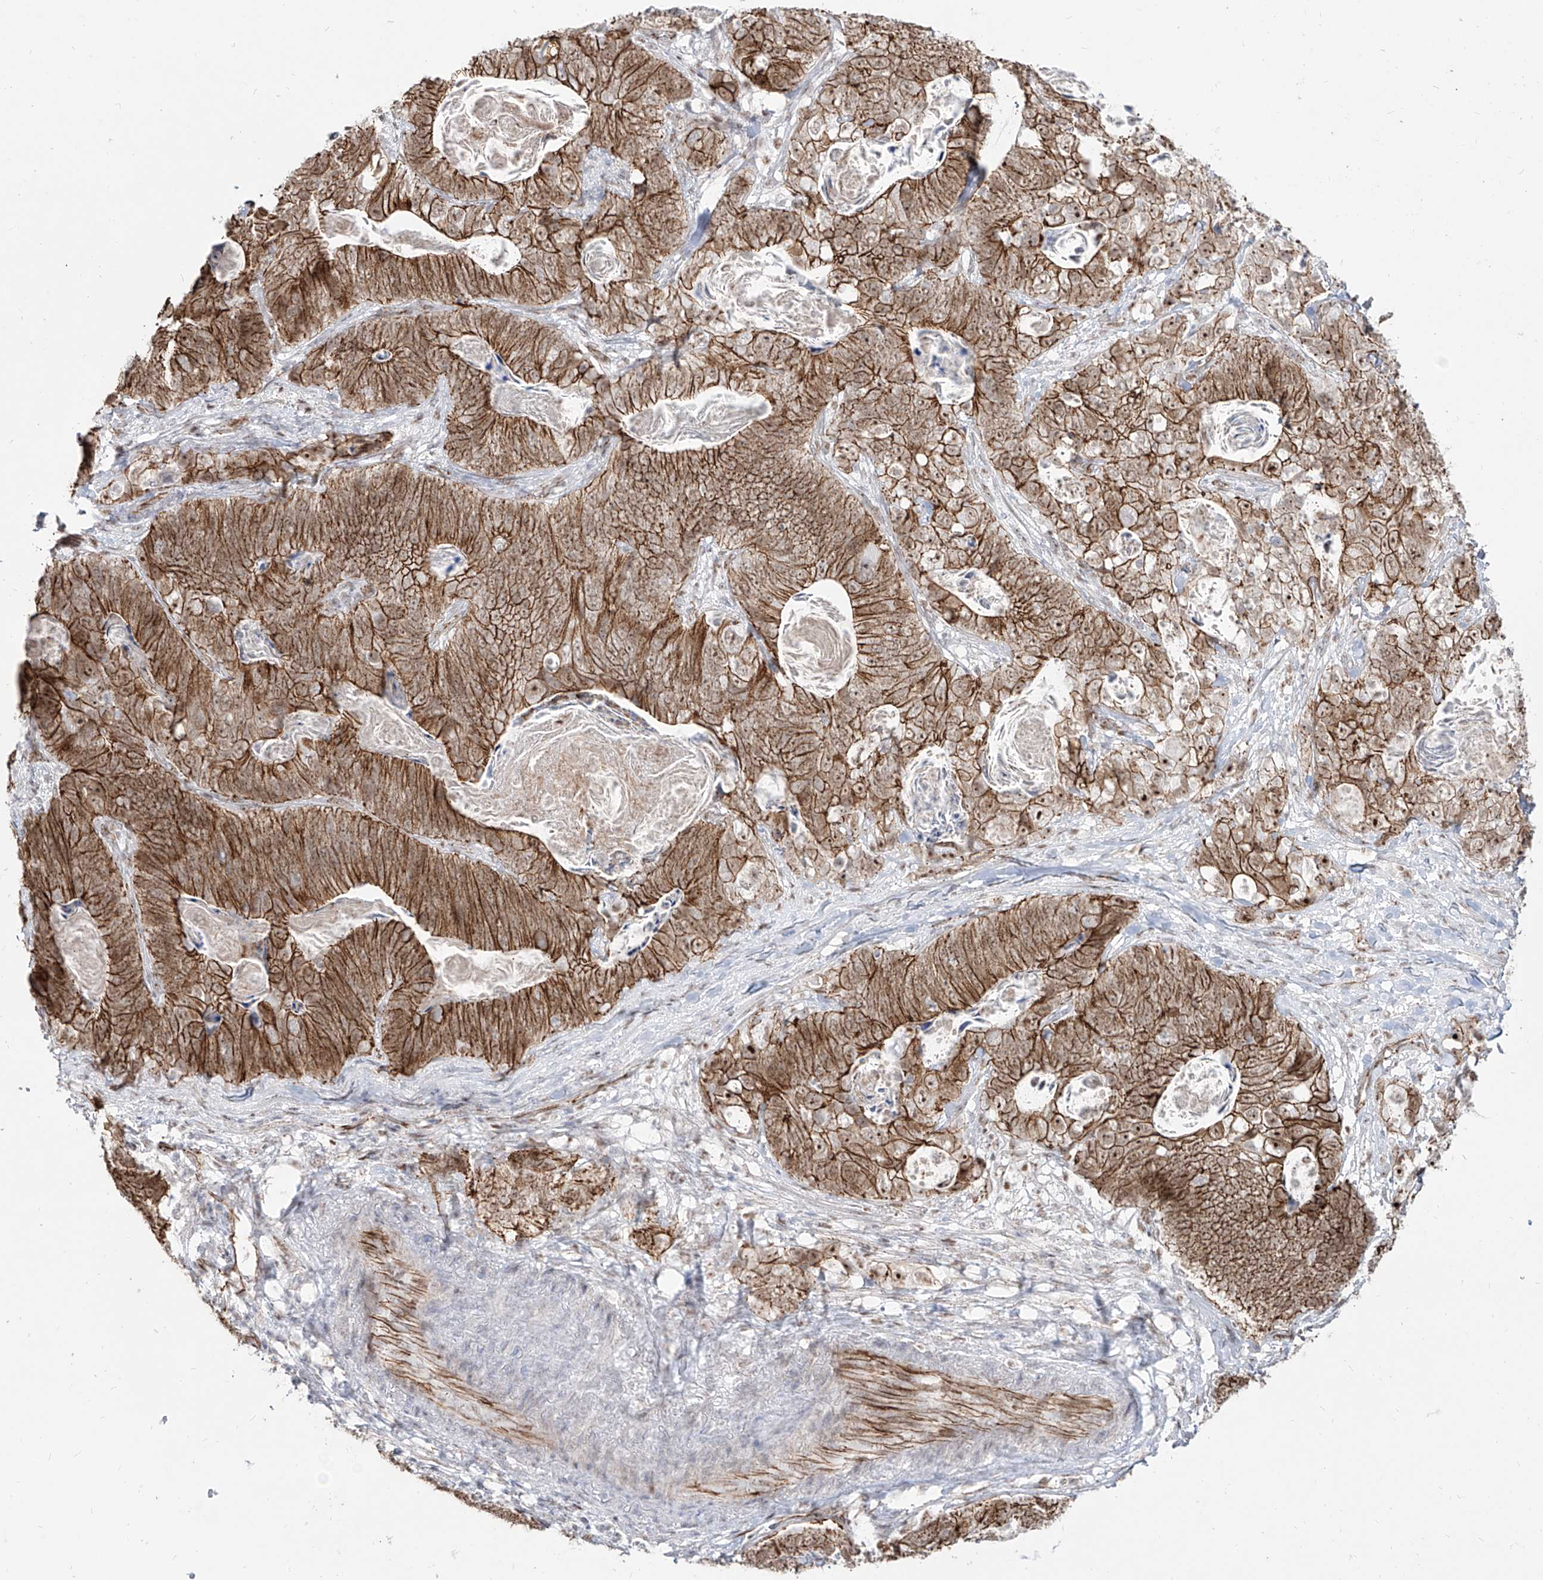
{"staining": {"intensity": "moderate", "quantity": ">75%", "location": "cytoplasmic/membranous,nuclear"}, "tissue": "stomach cancer", "cell_type": "Tumor cells", "image_type": "cancer", "snomed": [{"axis": "morphology", "description": "Normal tissue, NOS"}, {"axis": "morphology", "description": "Adenocarcinoma, NOS"}, {"axis": "topography", "description": "Stomach"}], "caption": "Stomach adenocarcinoma tissue shows moderate cytoplasmic/membranous and nuclear positivity in approximately >75% of tumor cells The protein of interest is stained brown, and the nuclei are stained in blue (DAB IHC with brightfield microscopy, high magnification).", "gene": "ZNF710", "patient": {"sex": "female", "age": 89}}